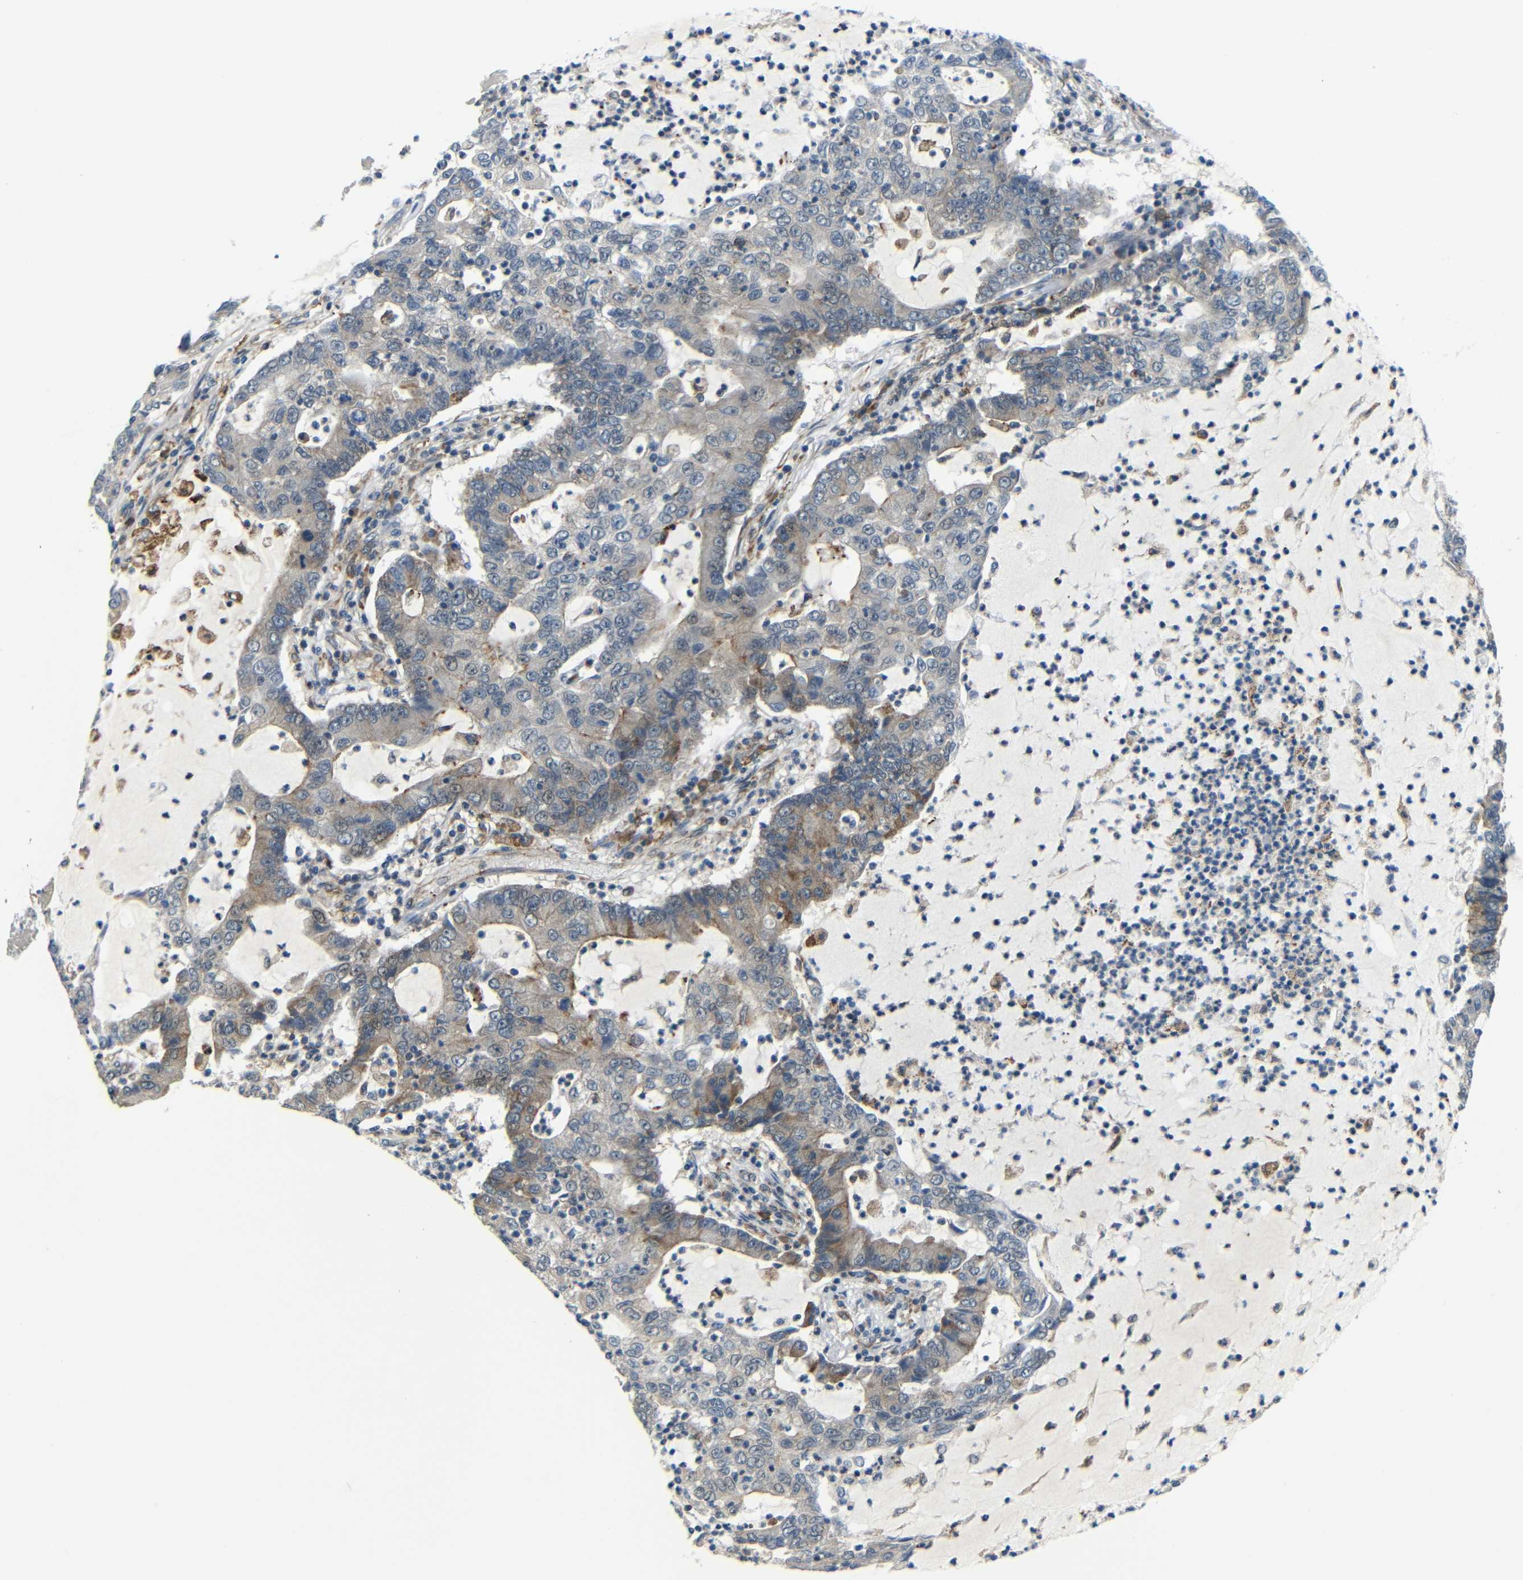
{"staining": {"intensity": "moderate", "quantity": "25%-75%", "location": "cytoplasmic/membranous"}, "tissue": "lung cancer", "cell_type": "Tumor cells", "image_type": "cancer", "snomed": [{"axis": "morphology", "description": "Adenocarcinoma, NOS"}, {"axis": "topography", "description": "Lung"}], "caption": "Protein staining of lung cancer tissue displays moderate cytoplasmic/membranous positivity in approximately 25%-75% of tumor cells.", "gene": "SYDE1", "patient": {"sex": "female", "age": 51}}